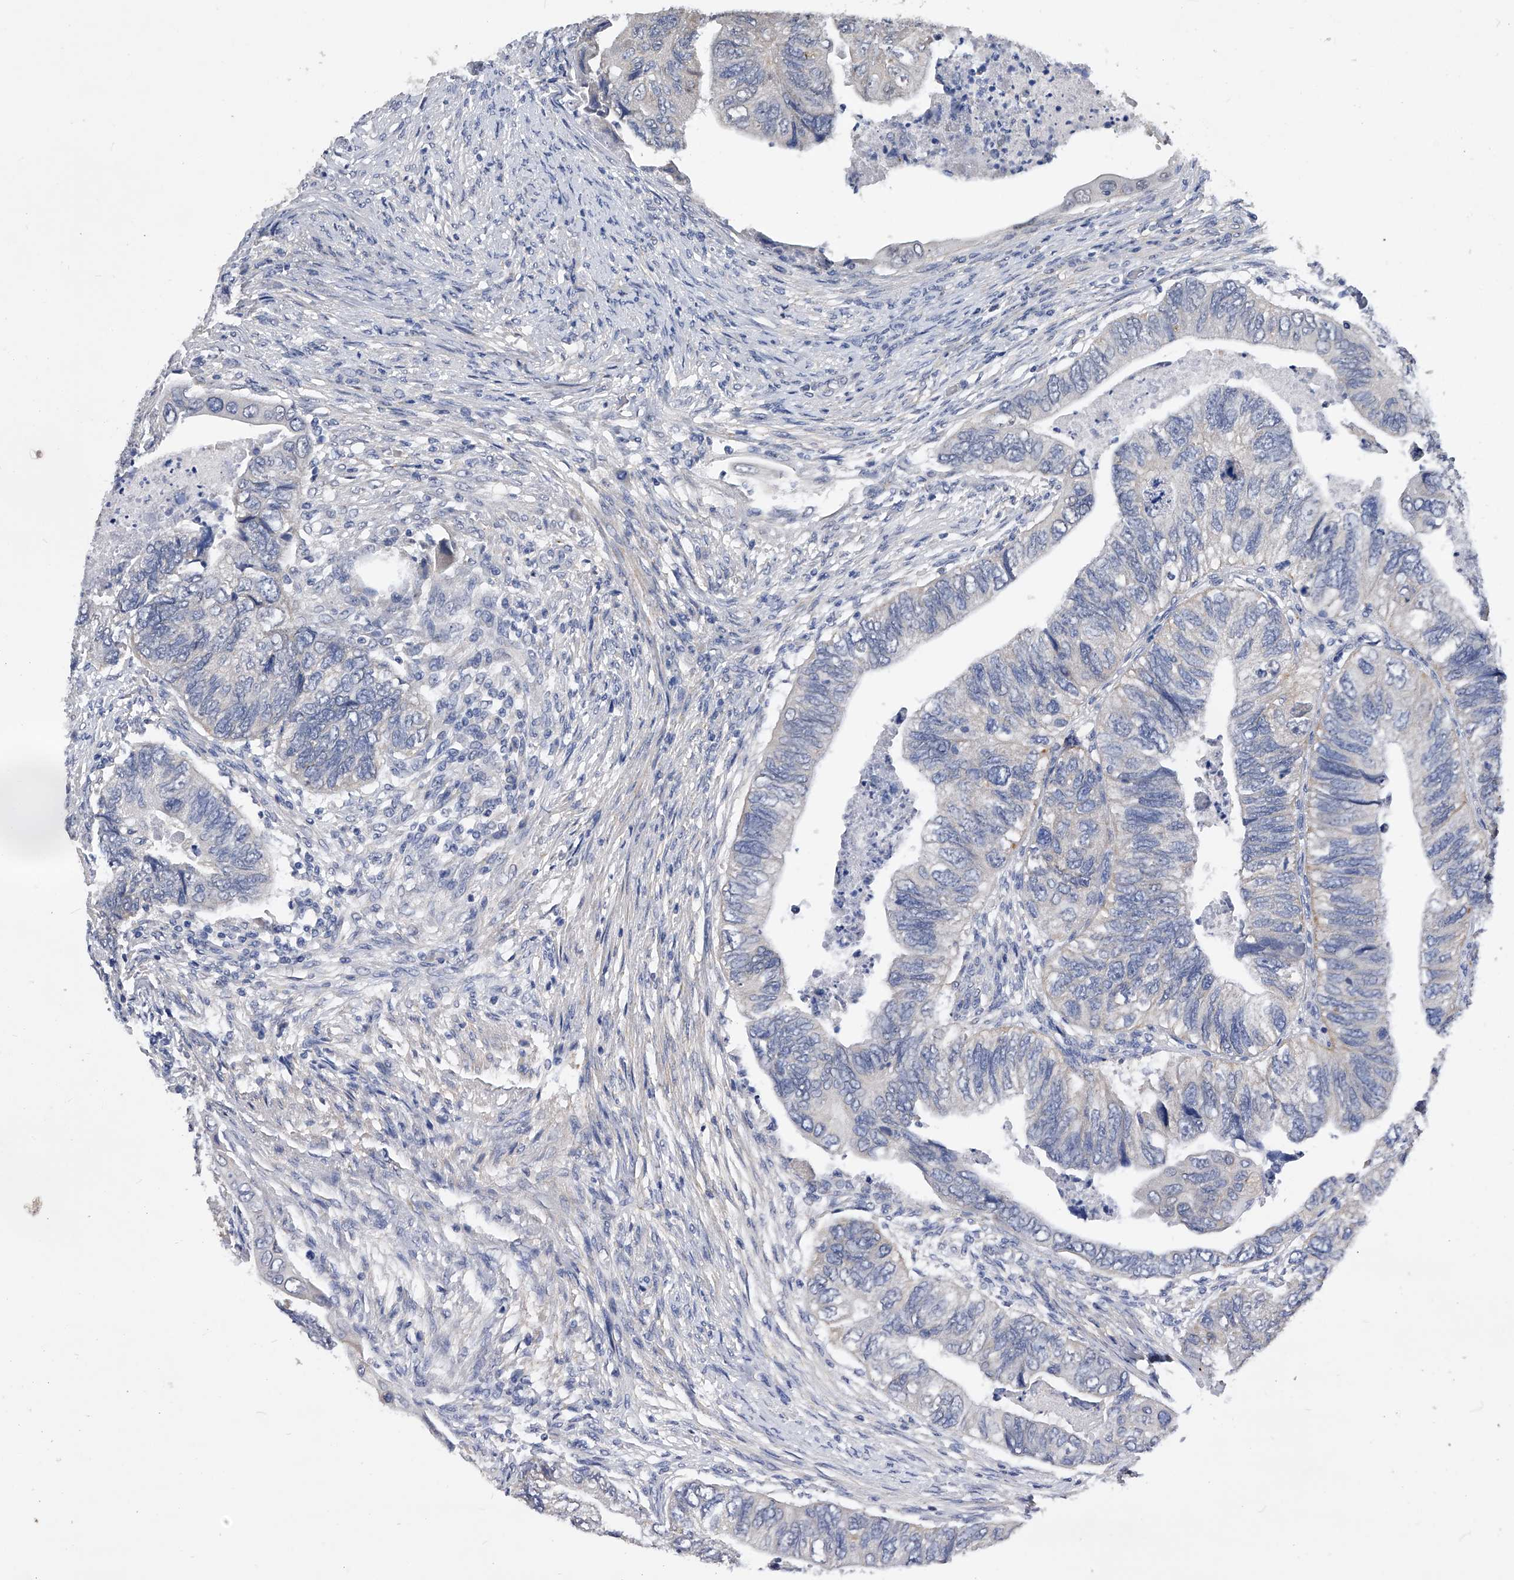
{"staining": {"intensity": "negative", "quantity": "none", "location": "none"}, "tissue": "colorectal cancer", "cell_type": "Tumor cells", "image_type": "cancer", "snomed": [{"axis": "morphology", "description": "Adenocarcinoma, NOS"}, {"axis": "topography", "description": "Rectum"}], "caption": "Immunohistochemistry (IHC) photomicrograph of neoplastic tissue: colorectal cancer stained with DAB demonstrates no significant protein positivity in tumor cells.", "gene": "ZNF529", "patient": {"sex": "male", "age": 63}}